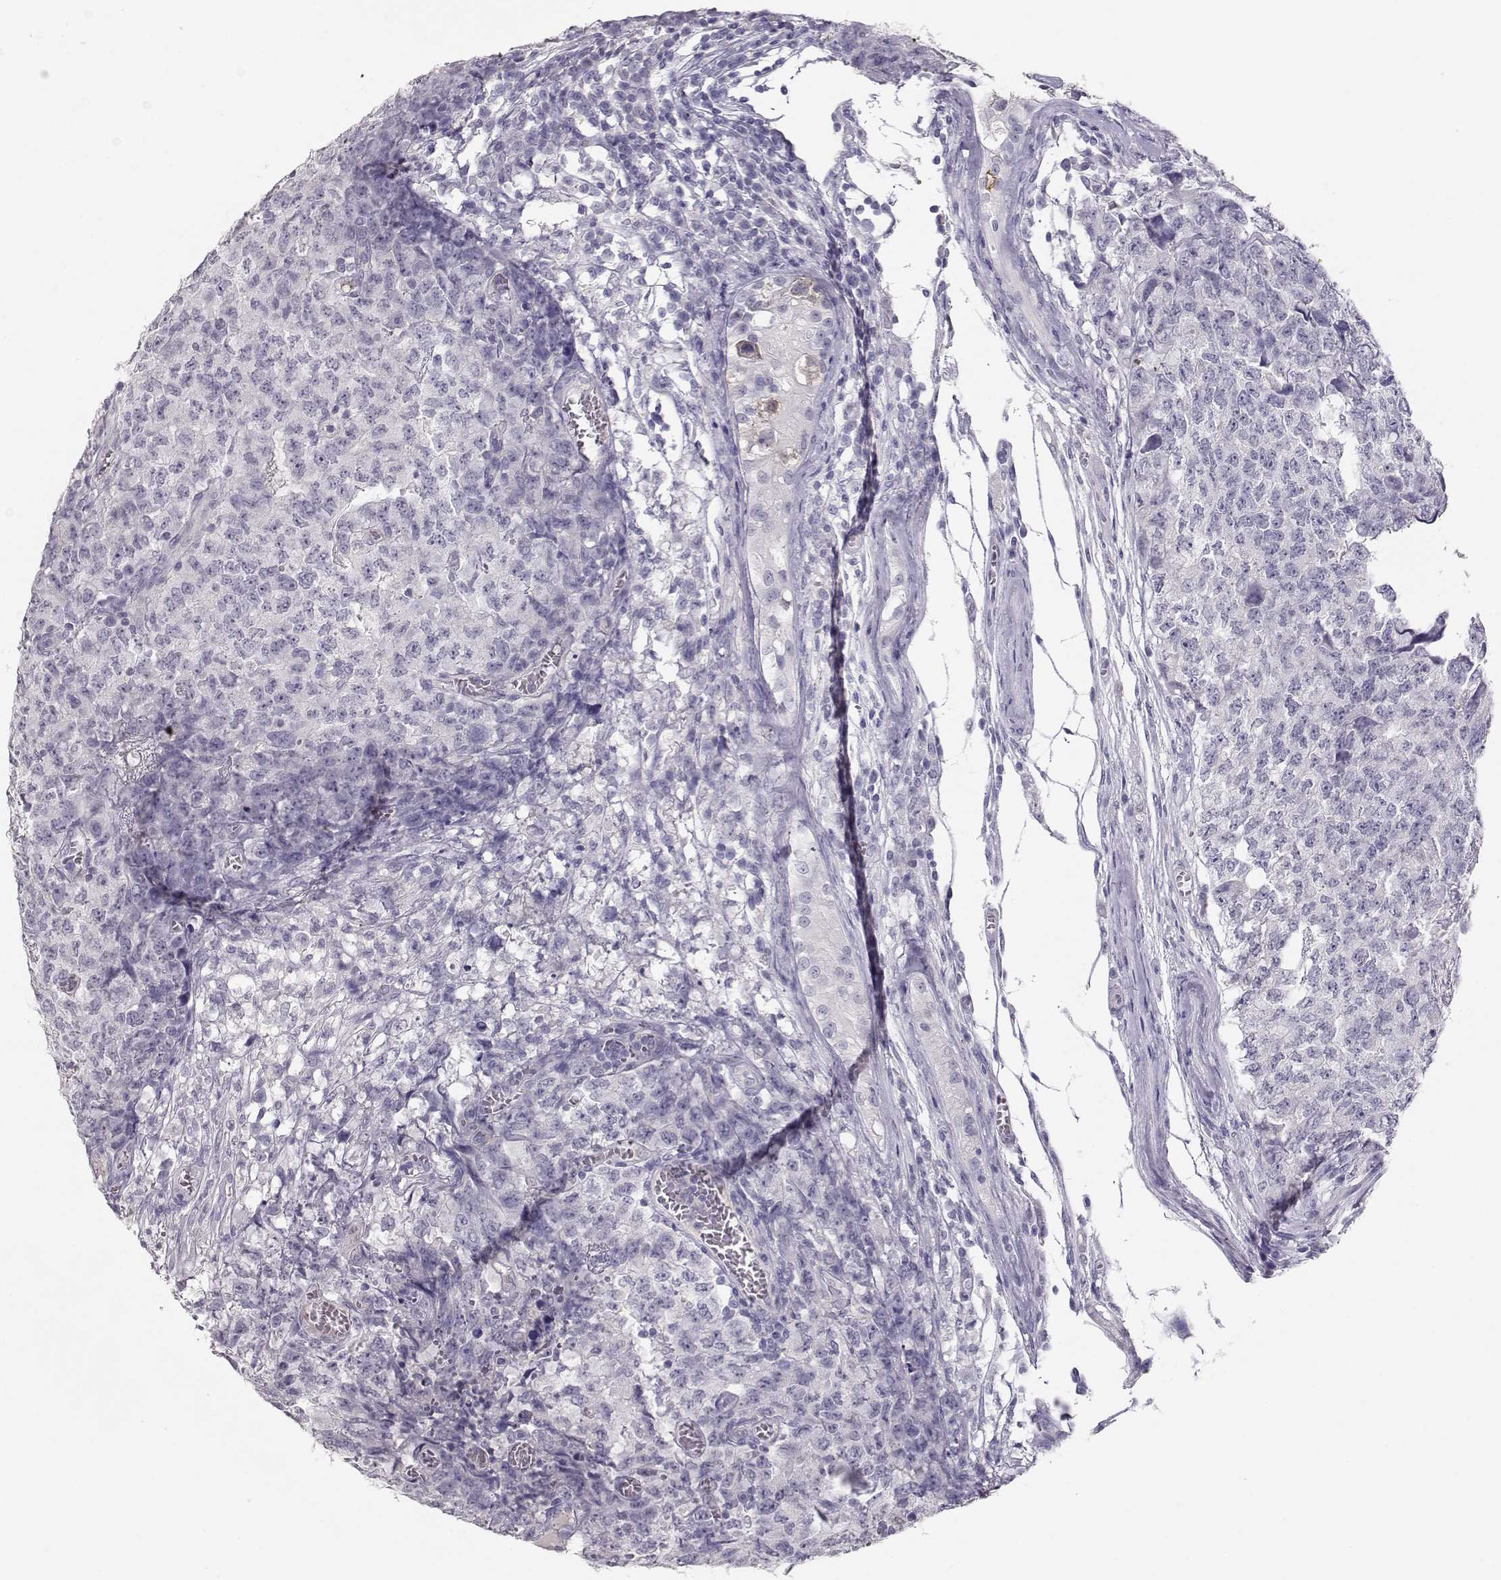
{"staining": {"intensity": "negative", "quantity": "none", "location": "none"}, "tissue": "testis cancer", "cell_type": "Tumor cells", "image_type": "cancer", "snomed": [{"axis": "morphology", "description": "Carcinoma, Embryonal, NOS"}, {"axis": "topography", "description": "Testis"}], "caption": "Testis embryonal carcinoma was stained to show a protein in brown. There is no significant expression in tumor cells. (IHC, brightfield microscopy, high magnification).", "gene": "MAGEC1", "patient": {"sex": "male", "age": 23}}